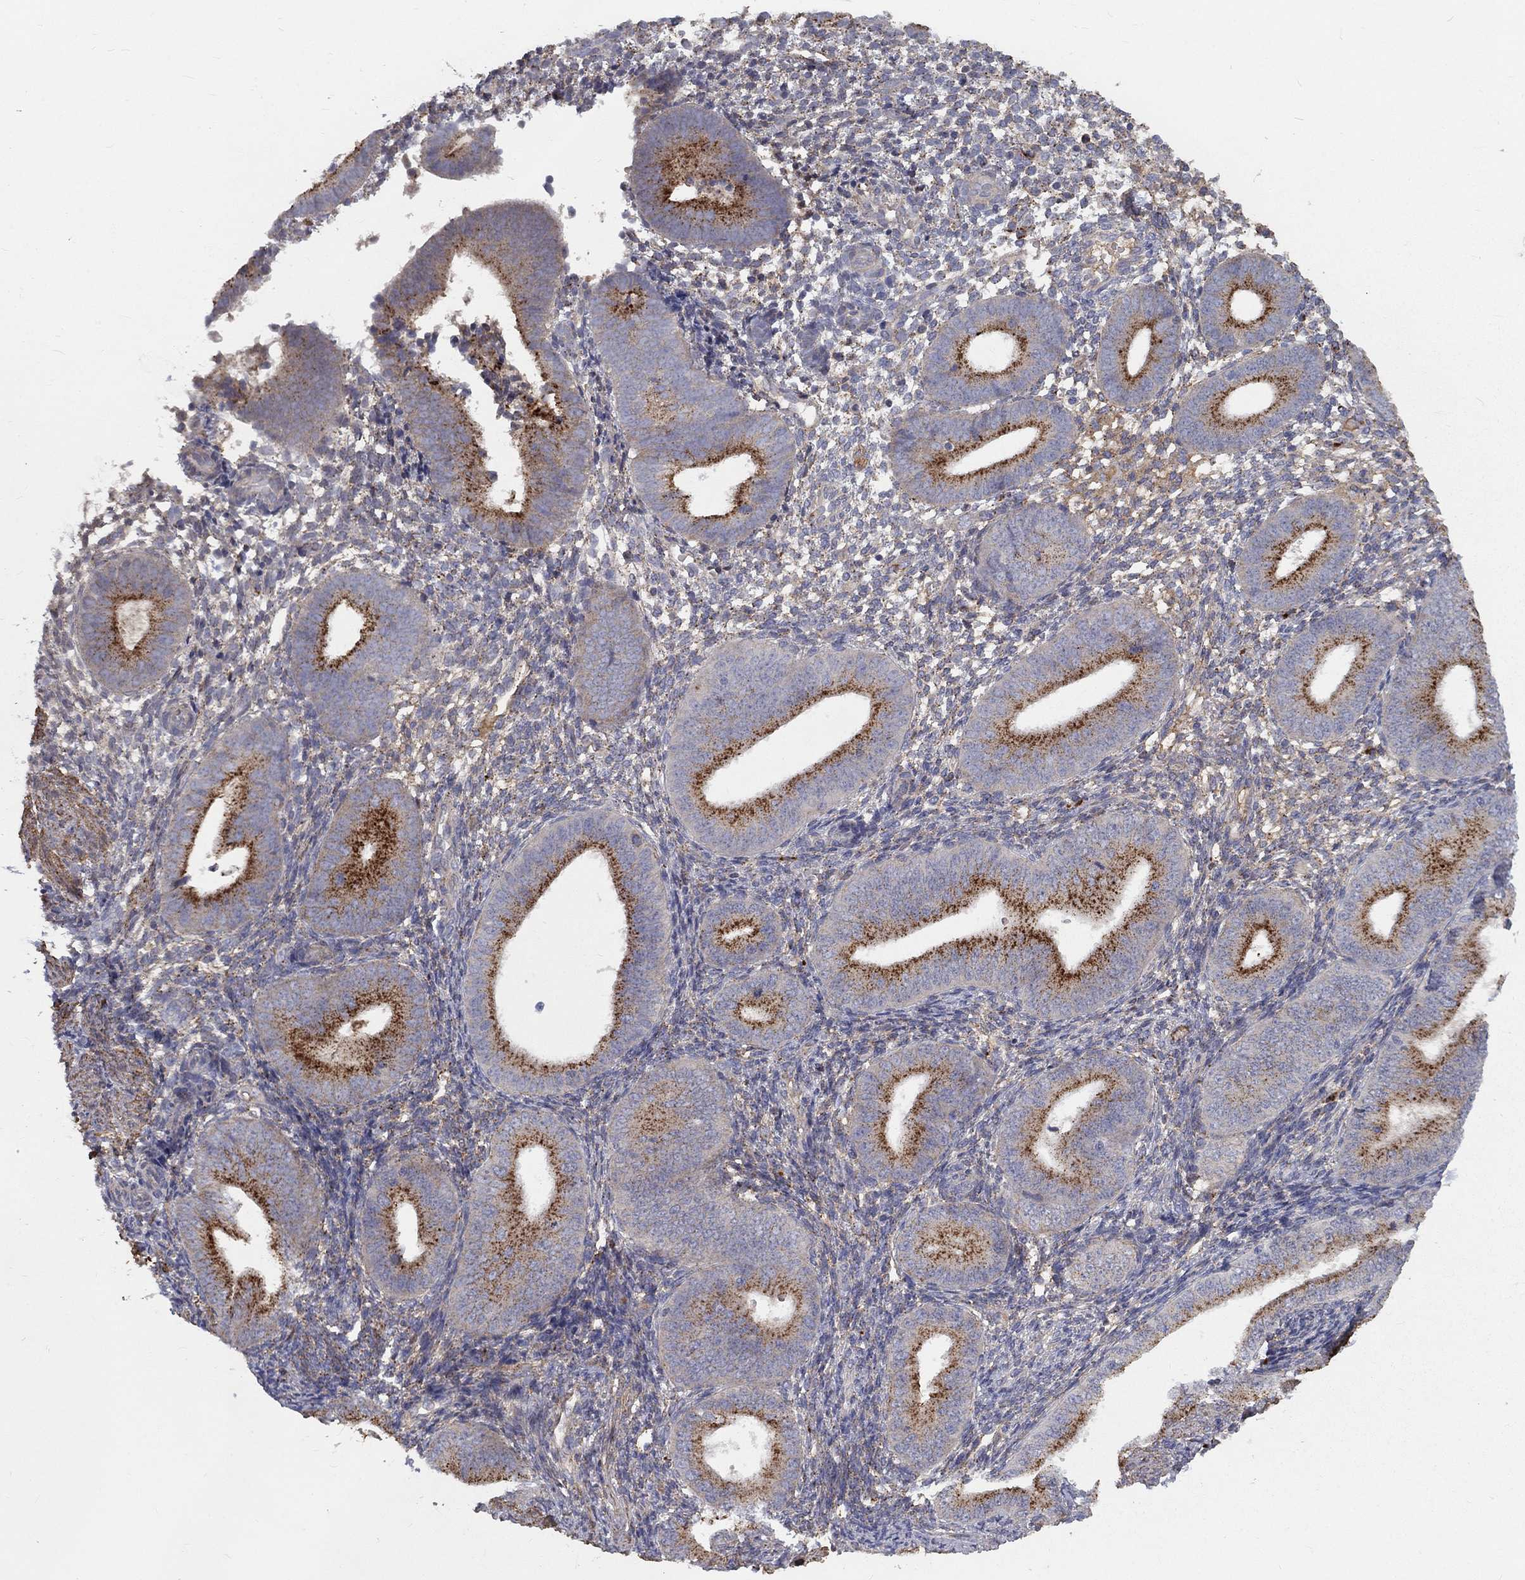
{"staining": {"intensity": "strong", "quantity": "<25%", "location": "cytoplasmic/membranous"}, "tissue": "endometrium", "cell_type": "Cells in endometrial stroma", "image_type": "normal", "snomed": [{"axis": "morphology", "description": "Normal tissue, NOS"}, {"axis": "topography", "description": "Endometrium"}], "caption": "A brown stain highlights strong cytoplasmic/membranous positivity of a protein in cells in endometrial stroma of benign human endometrium.", "gene": "EPDR1", "patient": {"sex": "female", "age": 39}}